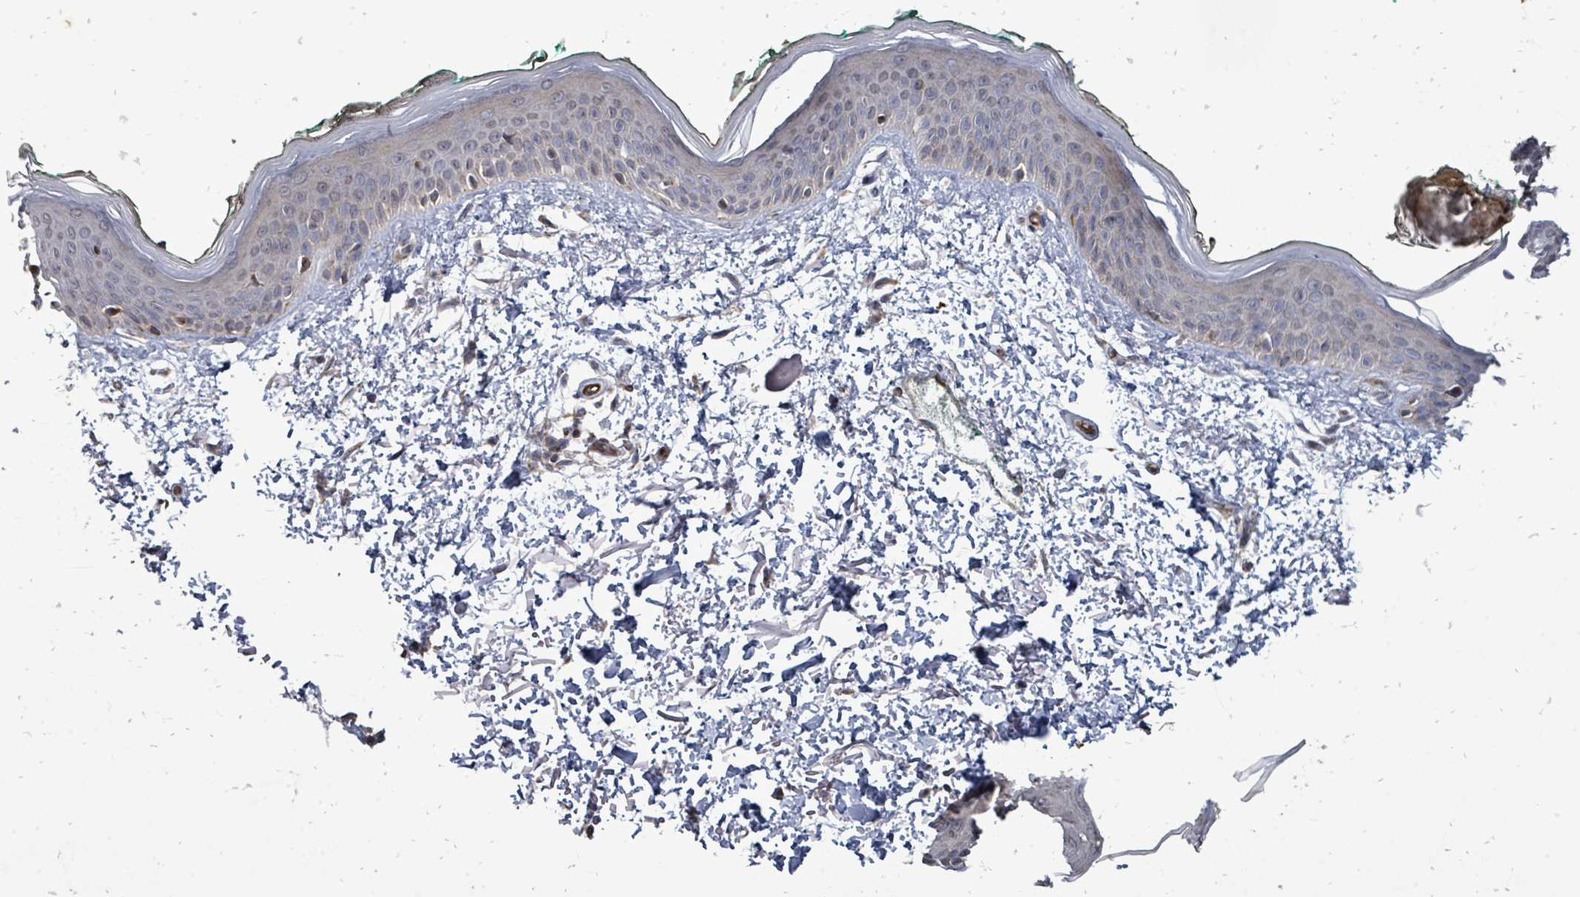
{"staining": {"intensity": "moderate", "quantity": ">75%", "location": "cytoplasmic/membranous"}, "tissue": "skin", "cell_type": "Fibroblasts", "image_type": "normal", "snomed": [{"axis": "morphology", "description": "Normal tissue, NOS"}, {"axis": "morphology", "description": "Malignant melanoma, NOS"}, {"axis": "topography", "description": "Skin"}], "caption": "Approximately >75% of fibroblasts in benign human skin exhibit moderate cytoplasmic/membranous protein expression as visualized by brown immunohistochemical staining.", "gene": "RALGAPB", "patient": {"sex": "male", "age": 62}}